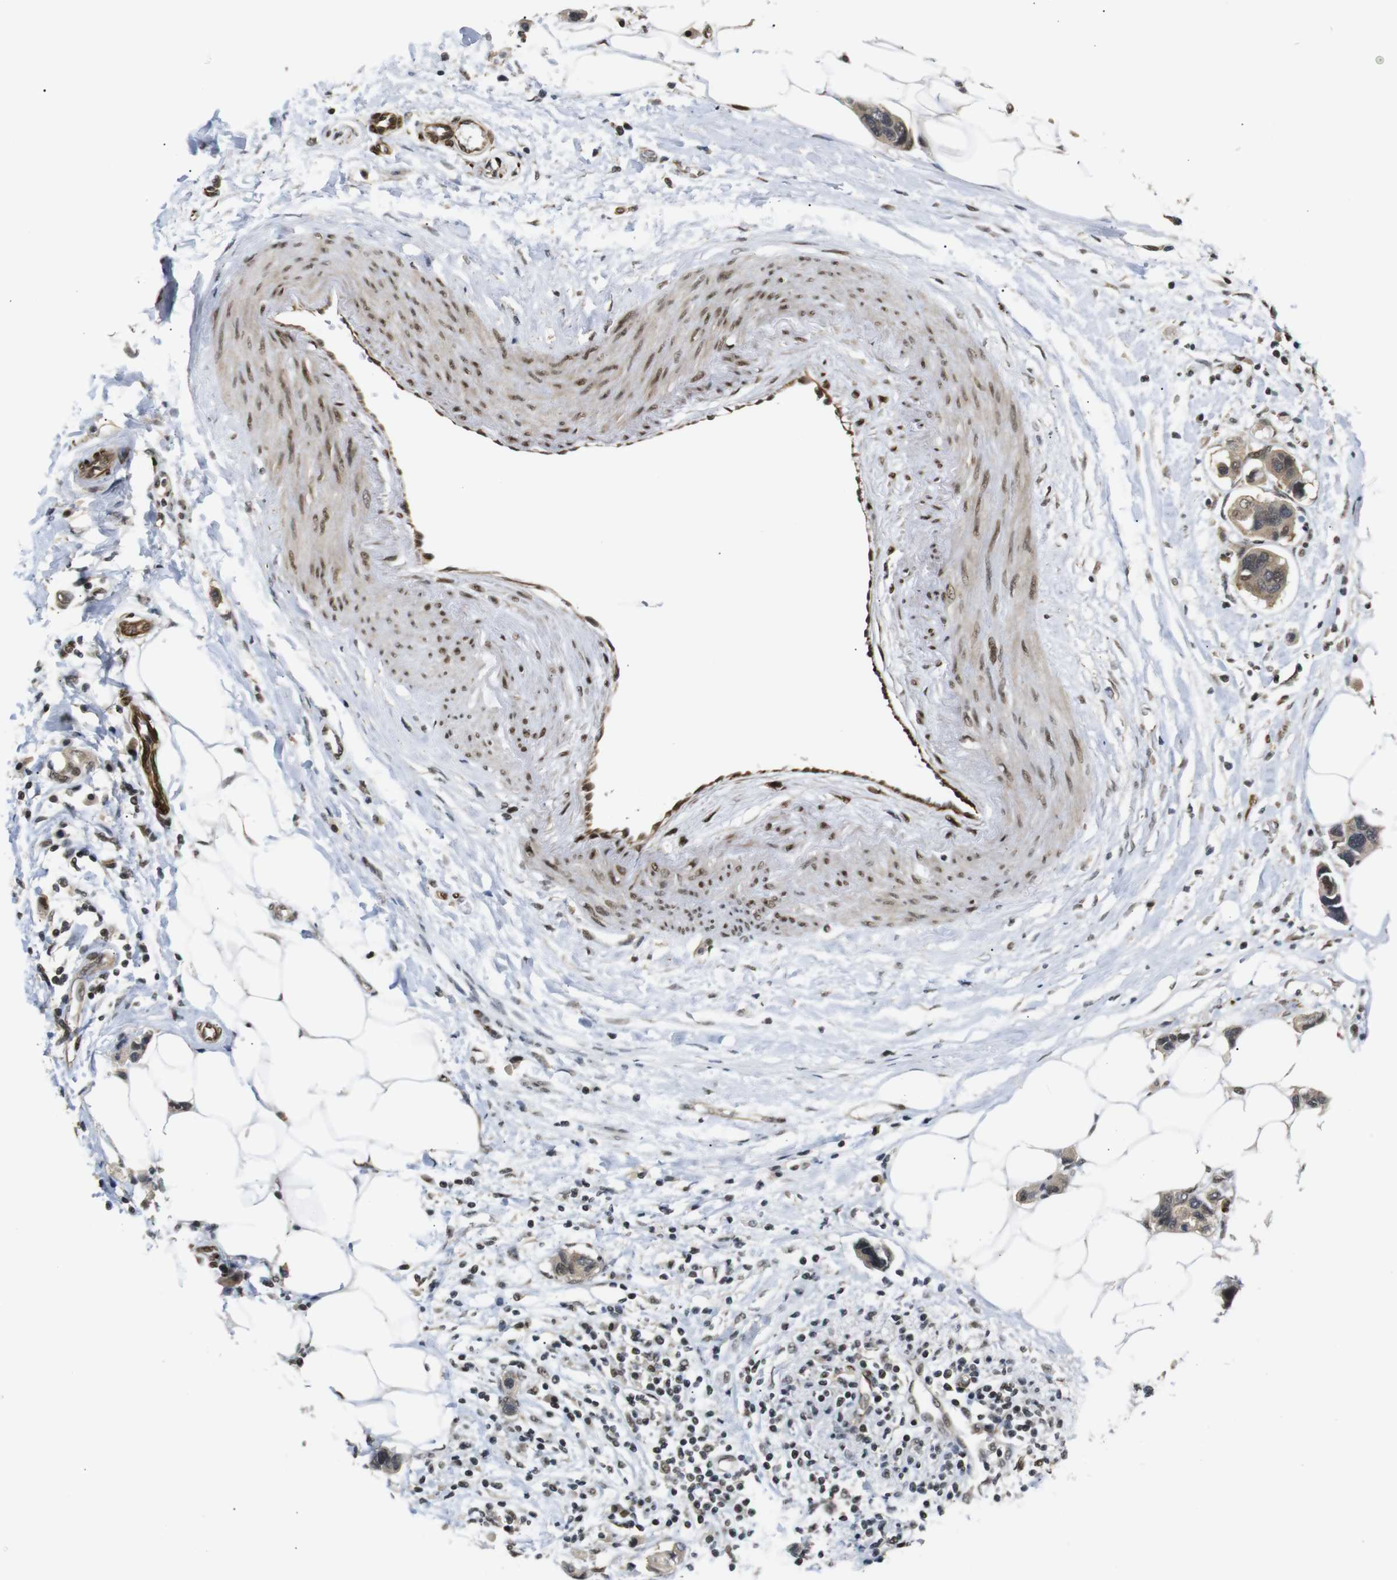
{"staining": {"intensity": "moderate", "quantity": ">75%", "location": "cytoplasmic/membranous,nuclear"}, "tissue": "breast cancer", "cell_type": "Tumor cells", "image_type": "cancer", "snomed": [{"axis": "morphology", "description": "Normal tissue, NOS"}, {"axis": "morphology", "description": "Duct carcinoma"}, {"axis": "topography", "description": "Breast"}], "caption": "Breast cancer (infiltrating ductal carcinoma) stained for a protein (brown) exhibits moderate cytoplasmic/membranous and nuclear positive staining in approximately >75% of tumor cells.", "gene": "TBX2", "patient": {"sex": "female", "age": 50}}